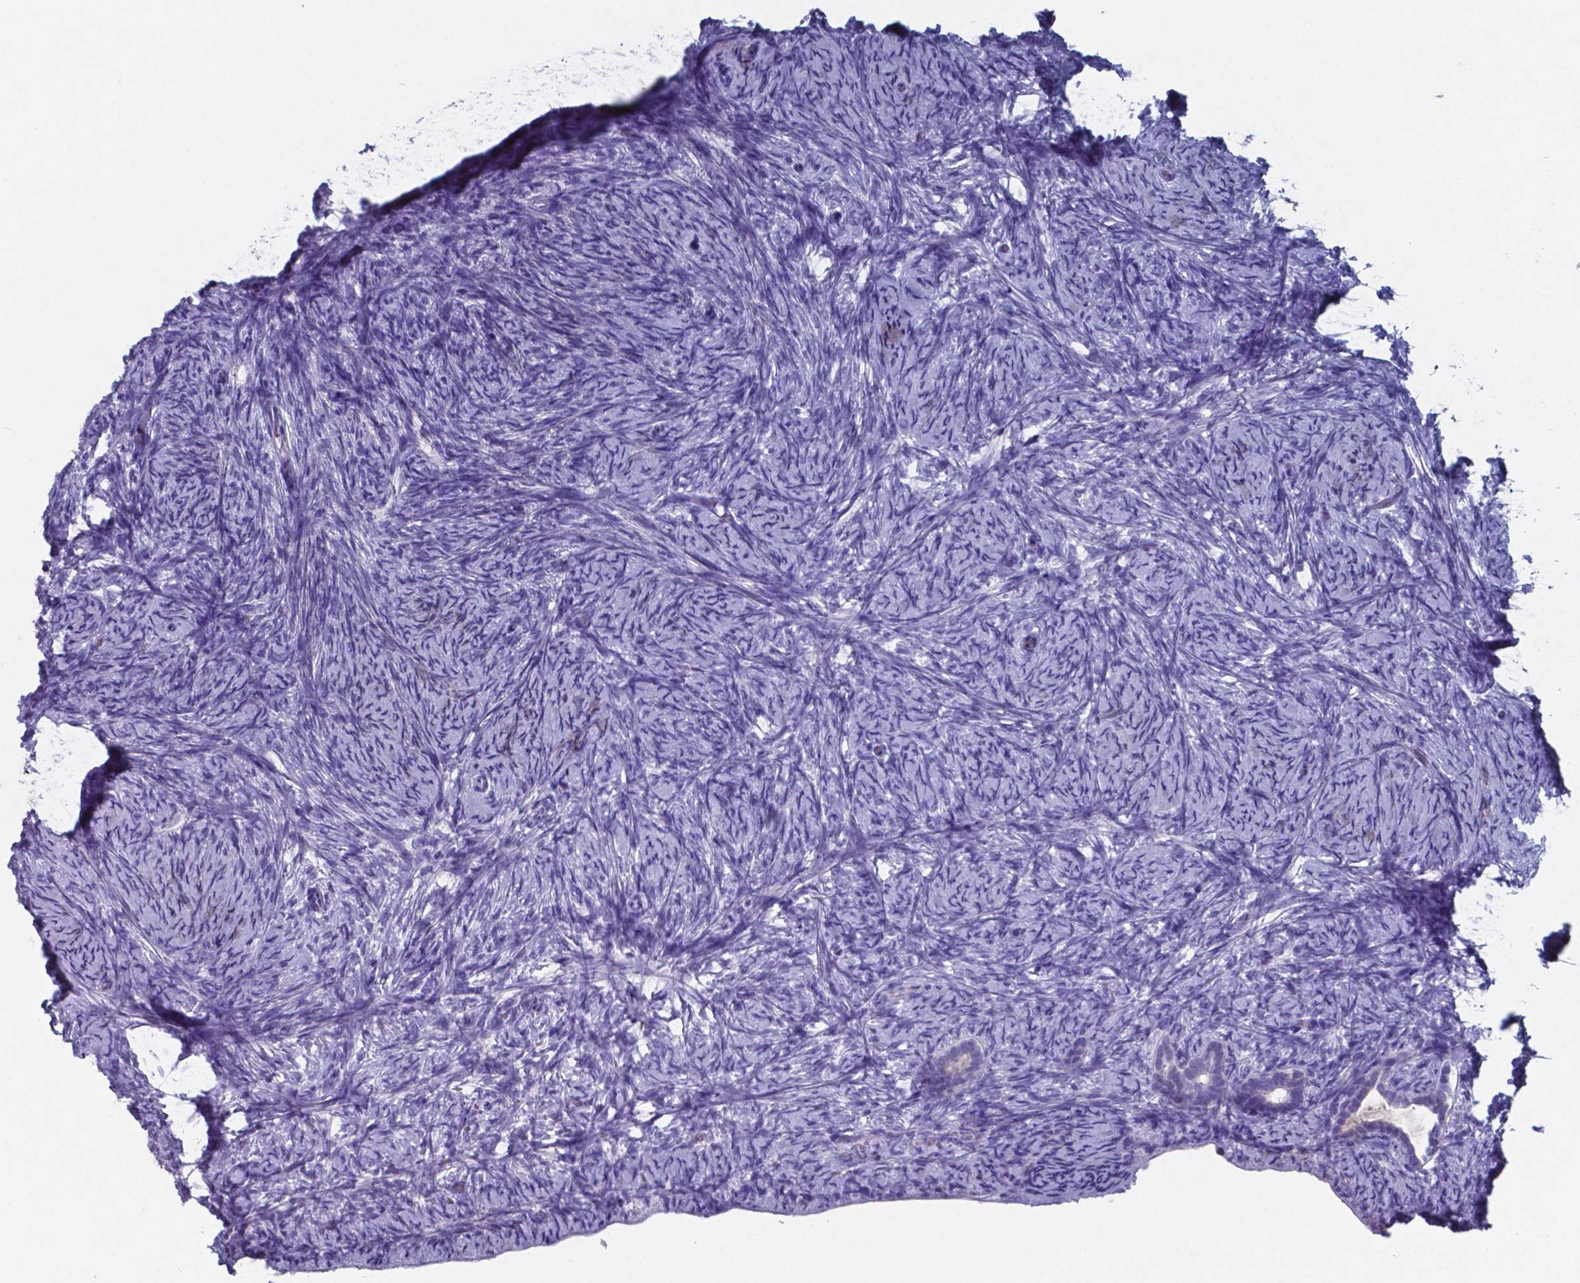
{"staining": {"intensity": "negative", "quantity": "none", "location": "none"}, "tissue": "ovary", "cell_type": "Ovarian stroma cells", "image_type": "normal", "snomed": [{"axis": "morphology", "description": "Normal tissue, NOS"}, {"axis": "topography", "description": "Ovary"}], "caption": "IHC image of normal ovary: ovary stained with DAB shows no significant protein positivity in ovarian stroma cells. Nuclei are stained in blue.", "gene": "TTR", "patient": {"sex": "female", "age": 34}}